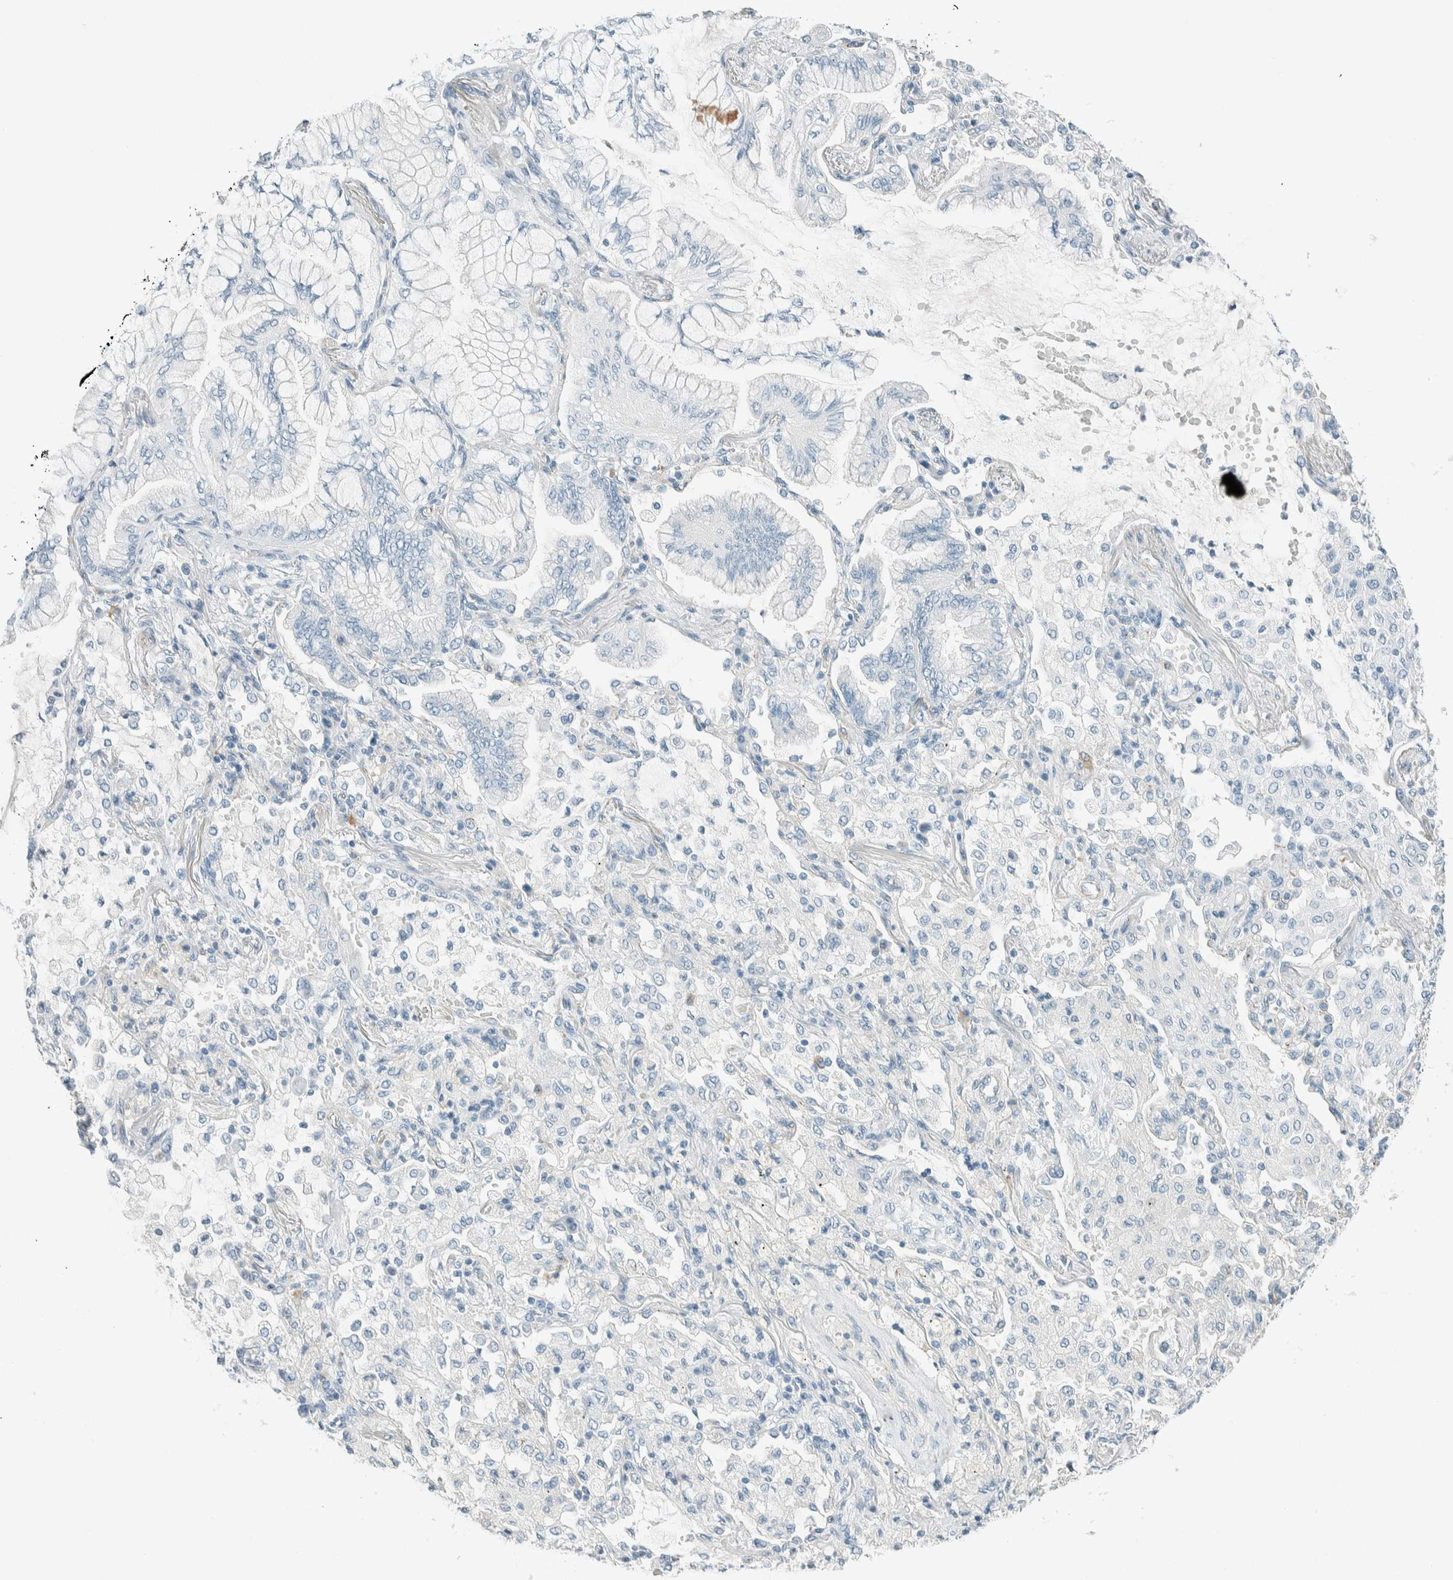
{"staining": {"intensity": "negative", "quantity": "none", "location": "none"}, "tissue": "lung cancer", "cell_type": "Tumor cells", "image_type": "cancer", "snomed": [{"axis": "morphology", "description": "Adenocarcinoma, NOS"}, {"axis": "topography", "description": "Lung"}], "caption": "Histopathology image shows no protein staining in tumor cells of lung cancer tissue.", "gene": "SLFN12", "patient": {"sex": "female", "age": 70}}